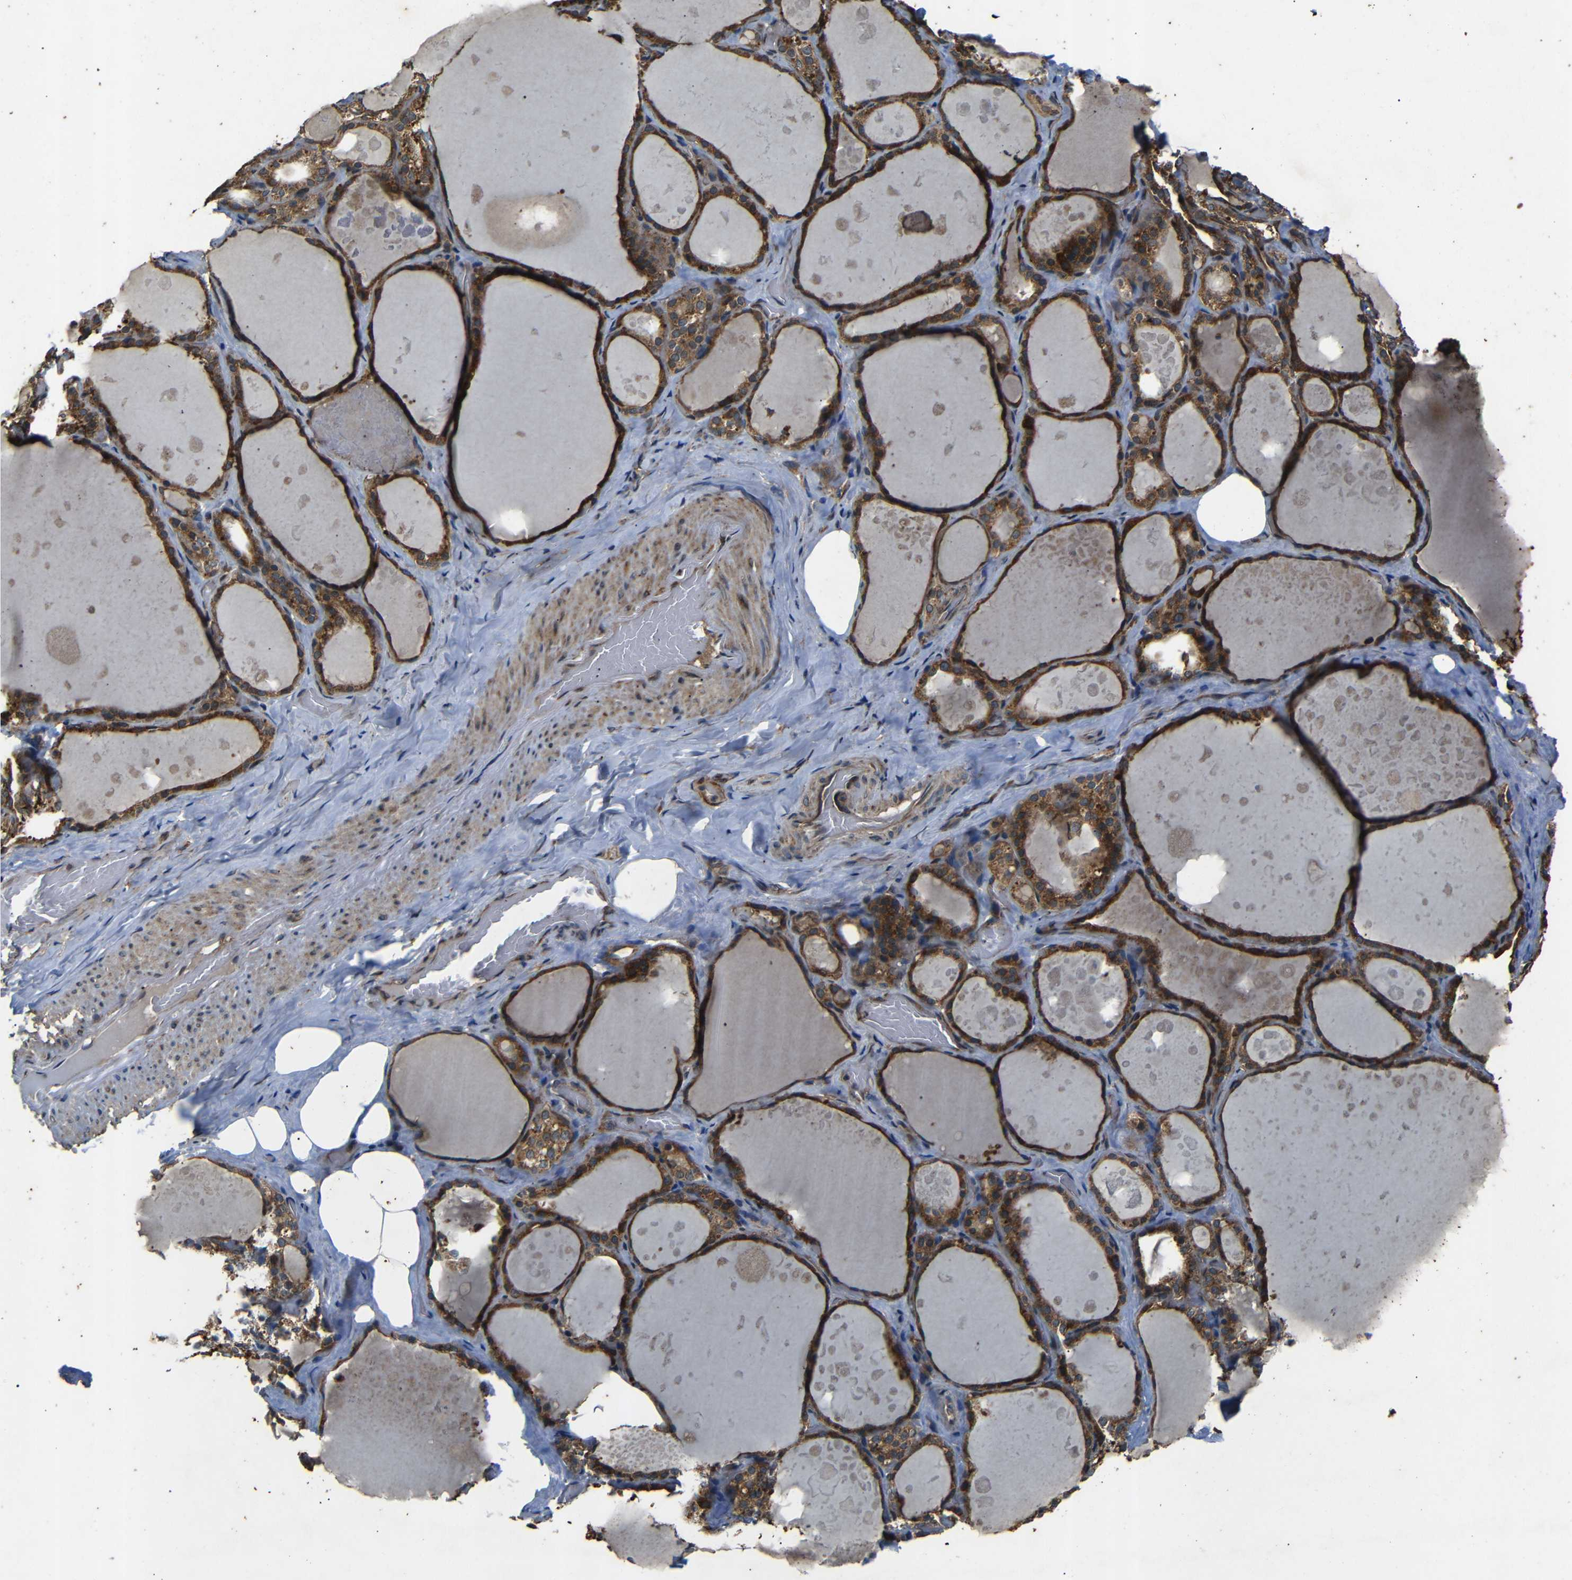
{"staining": {"intensity": "strong", "quantity": ">75%", "location": "cytoplasmic/membranous"}, "tissue": "thyroid gland", "cell_type": "Glandular cells", "image_type": "normal", "snomed": [{"axis": "morphology", "description": "Normal tissue, NOS"}, {"axis": "topography", "description": "Thyroid gland"}], "caption": "Thyroid gland stained with DAB (3,3'-diaminobenzidine) IHC shows high levels of strong cytoplasmic/membranous staining in approximately >75% of glandular cells.", "gene": "TRPC1", "patient": {"sex": "male", "age": 61}}